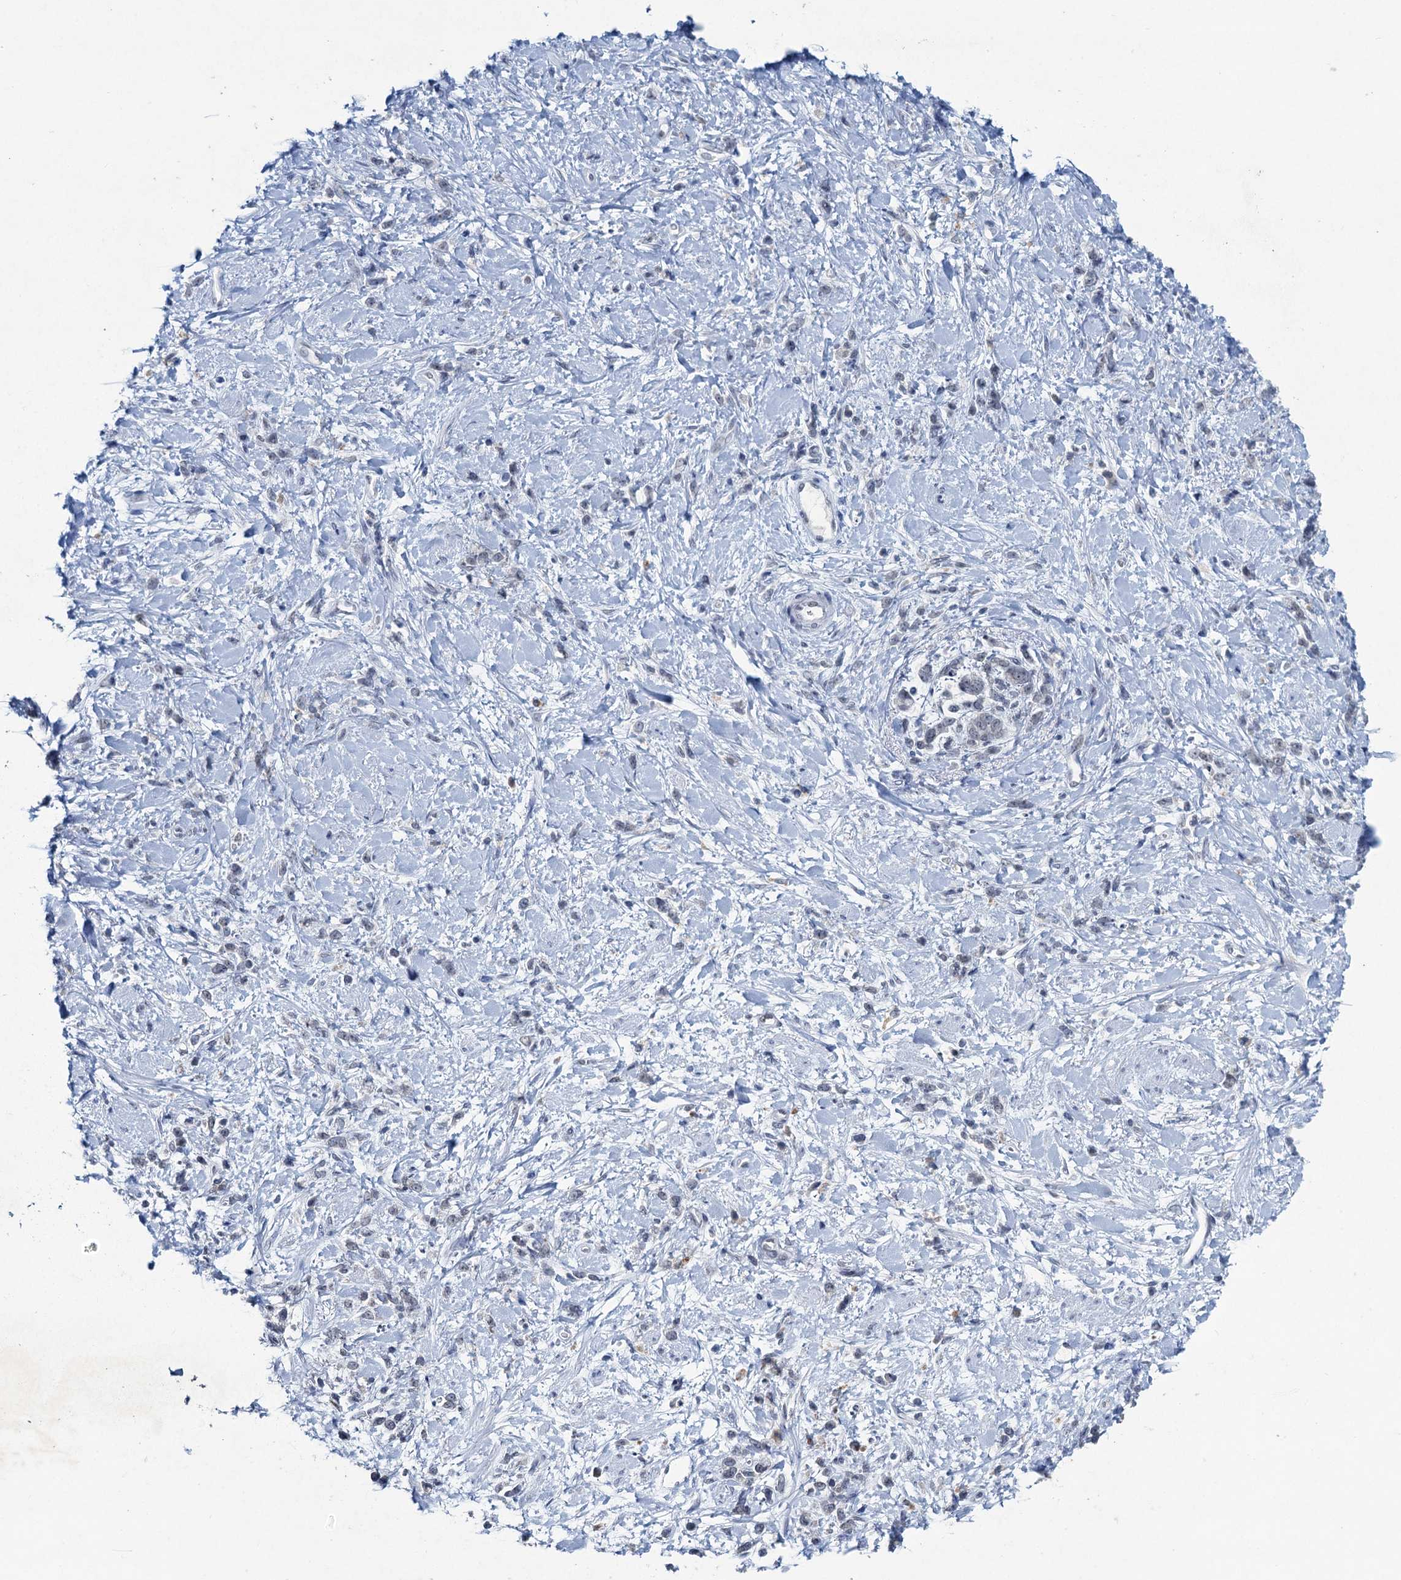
{"staining": {"intensity": "negative", "quantity": "none", "location": "none"}, "tissue": "stomach cancer", "cell_type": "Tumor cells", "image_type": "cancer", "snomed": [{"axis": "morphology", "description": "Adenocarcinoma, NOS"}, {"axis": "topography", "description": "Stomach"}], "caption": "A photomicrograph of human adenocarcinoma (stomach) is negative for staining in tumor cells. The staining is performed using DAB brown chromogen with nuclei counter-stained in using hematoxylin.", "gene": "HAPSTR1", "patient": {"sex": "female", "age": 60}}